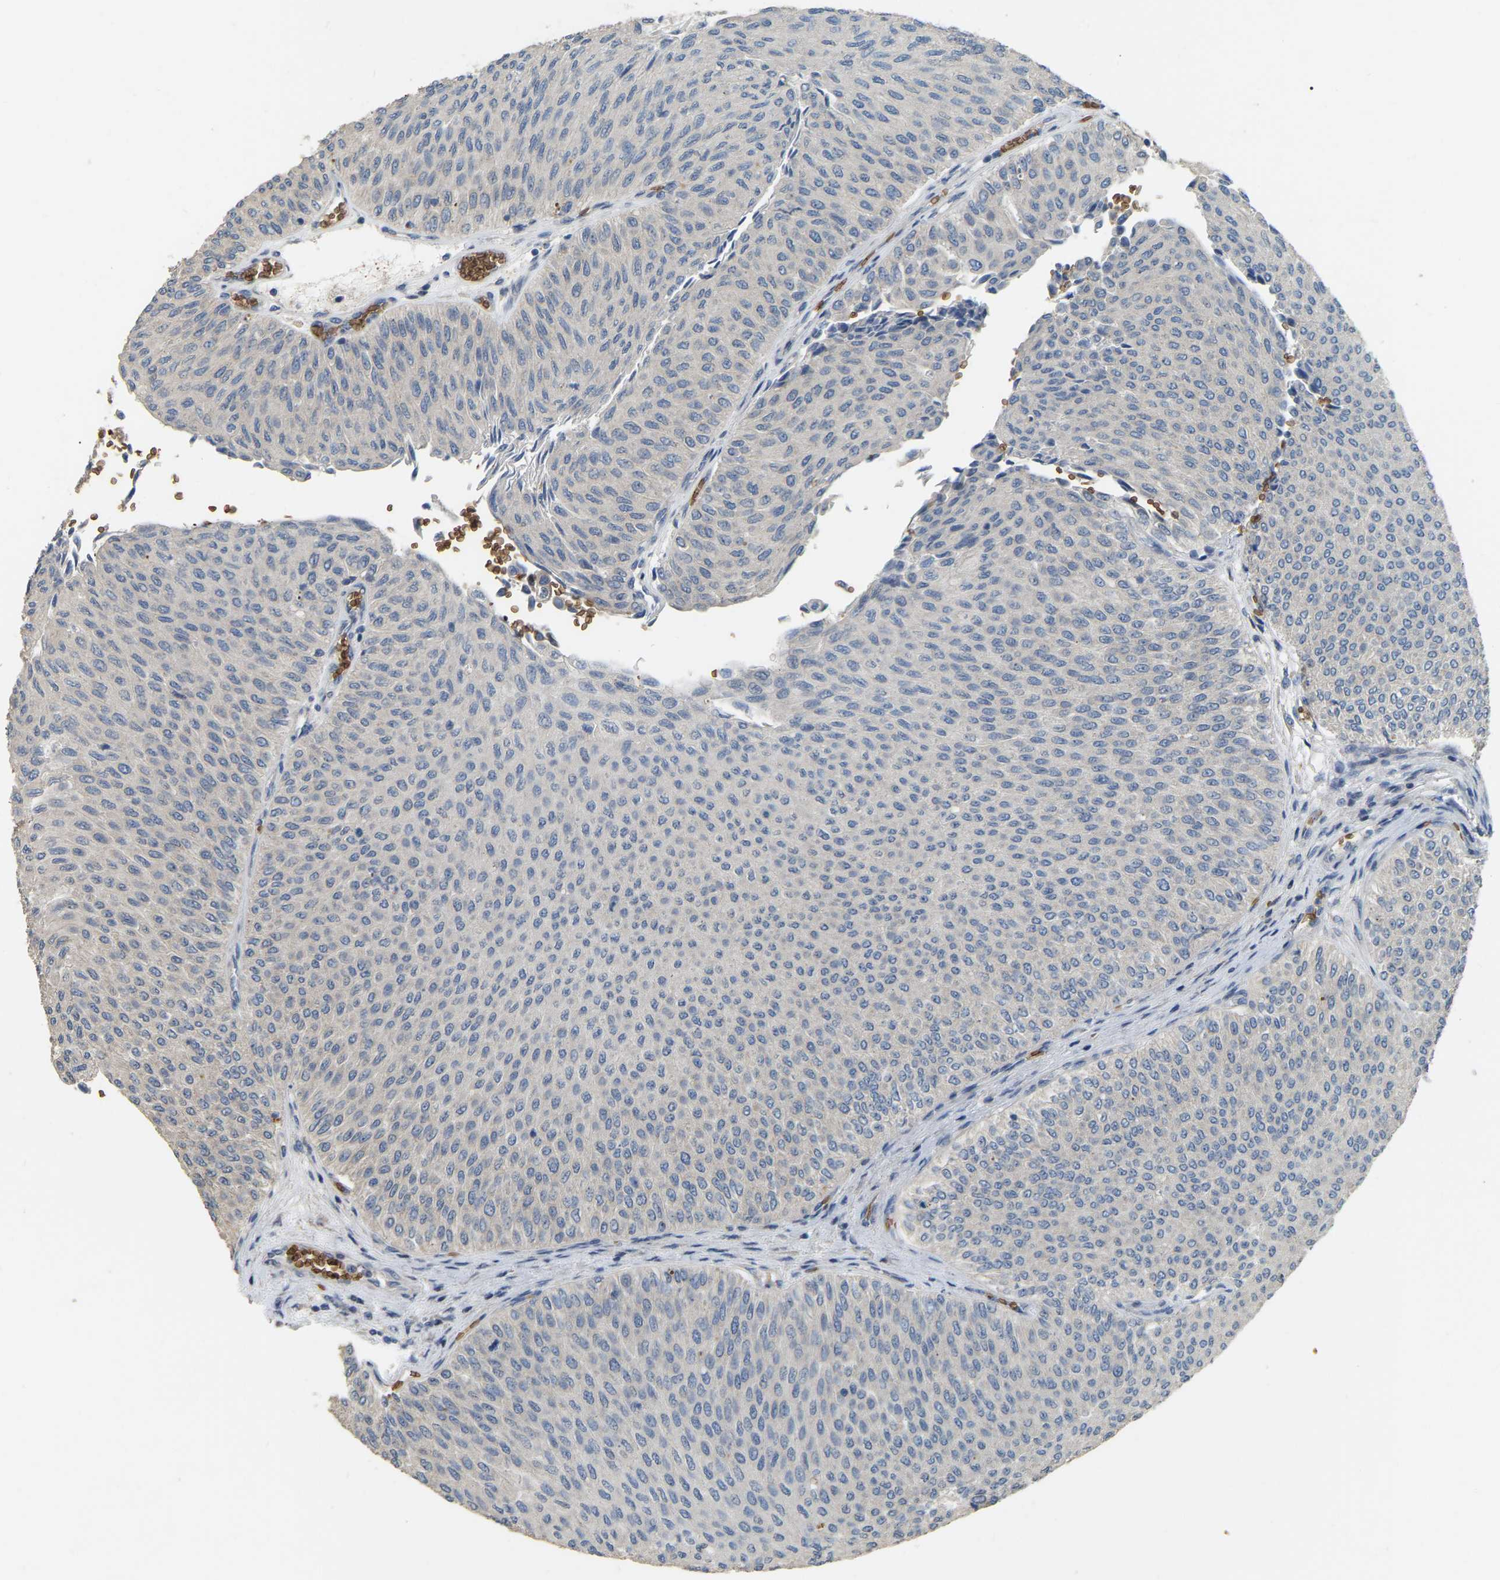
{"staining": {"intensity": "negative", "quantity": "none", "location": "none"}, "tissue": "urothelial cancer", "cell_type": "Tumor cells", "image_type": "cancer", "snomed": [{"axis": "morphology", "description": "Urothelial carcinoma, Low grade"}, {"axis": "topography", "description": "Urinary bladder"}], "caption": "Immunohistochemical staining of human urothelial cancer displays no significant positivity in tumor cells.", "gene": "CFAP298", "patient": {"sex": "male", "age": 78}}